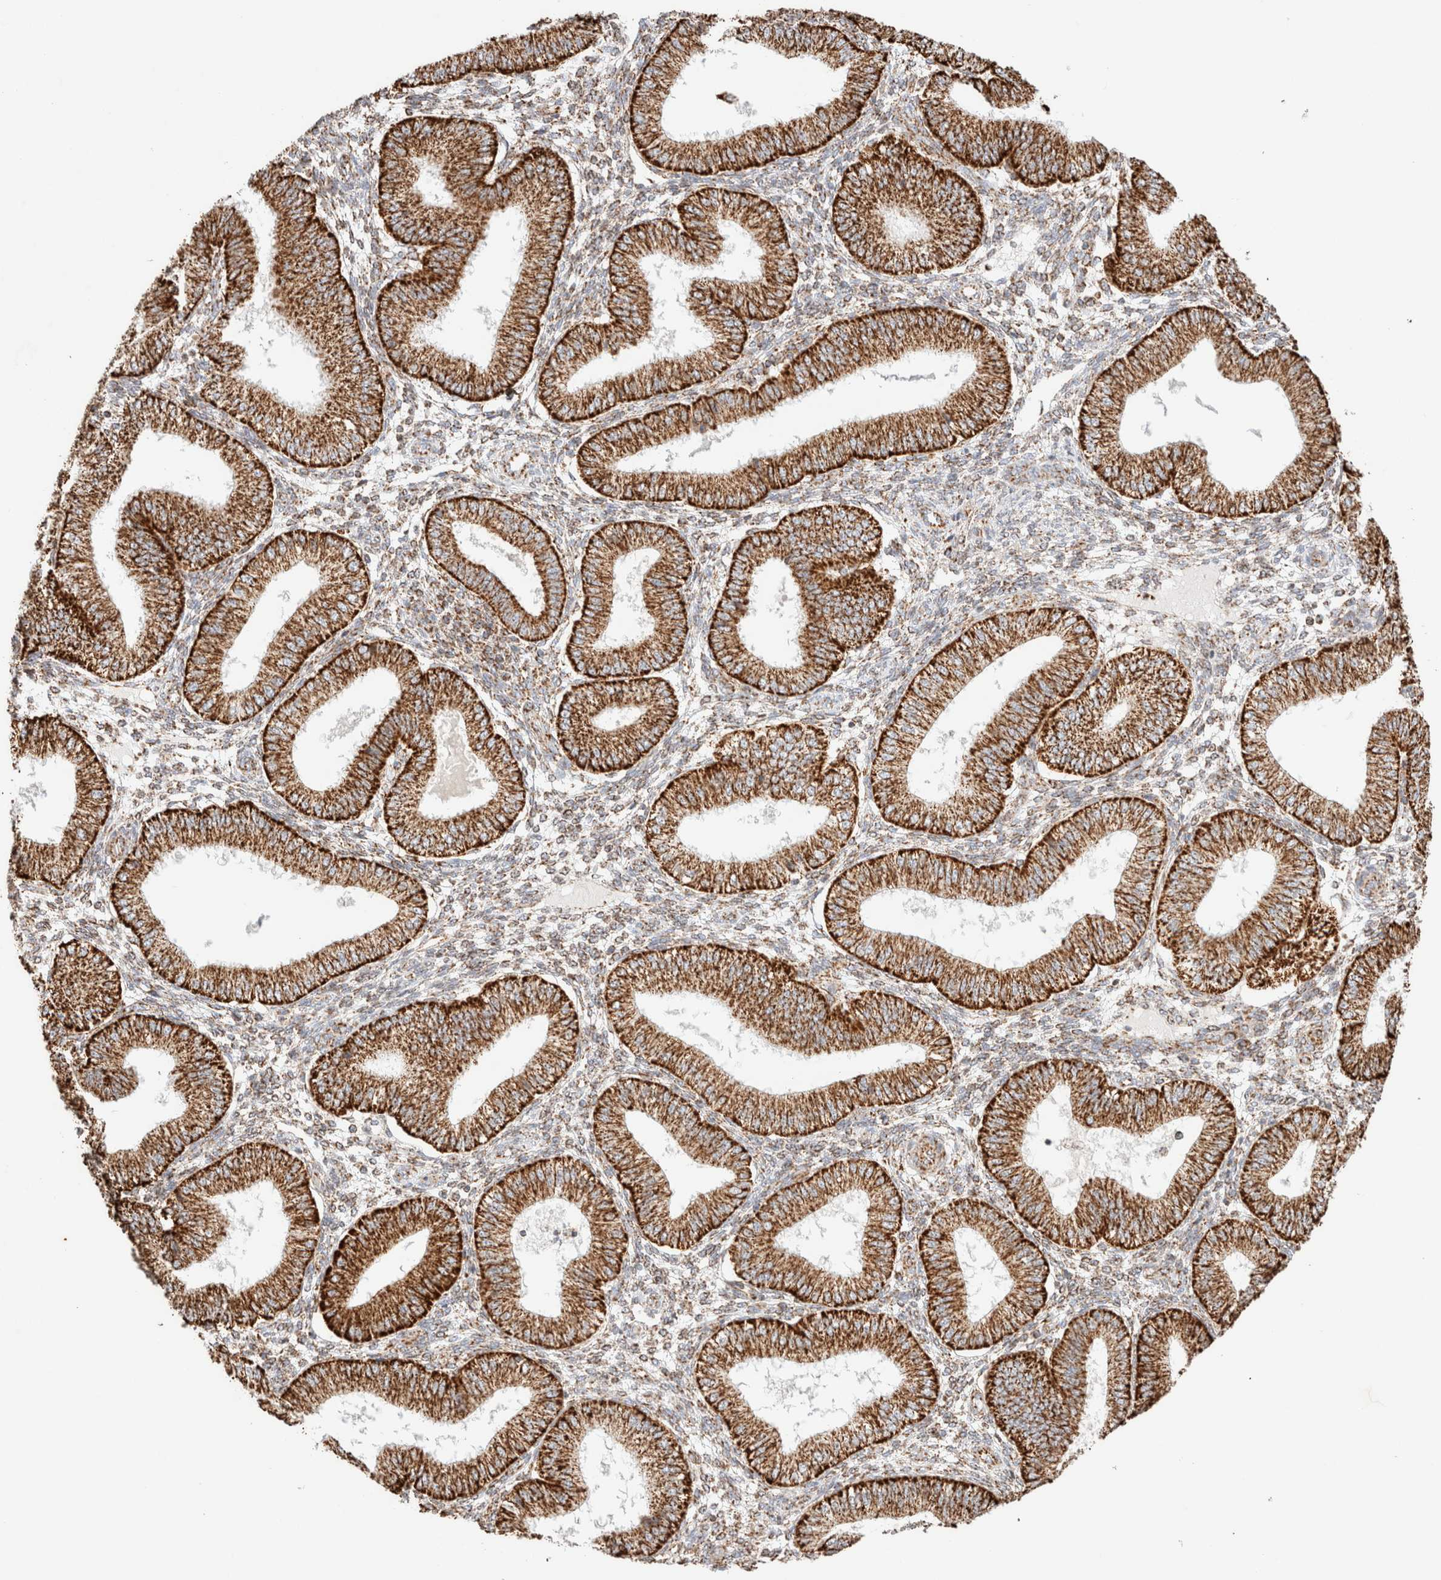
{"staining": {"intensity": "weak", "quantity": ">75%", "location": "cytoplasmic/membranous"}, "tissue": "endometrium", "cell_type": "Cells in endometrial stroma", "image_type": "normal", "snomed": [{"axis": "morphology", "description": "Normal tissue, NOS"}, {"axis": "topography", "description": "Endometrium"}], "caption": "Cells in endometrial stroma demonstrate weak cytoplasmic/membranous positivity in about >75% of cells in benign endometrium. (DAB (3,3'-diaminobenzidine) IHC, brown staining for protein, blue staining for nuclei).", "gene": "PHB2", "patient": {"sex": "female", "age": 39}}